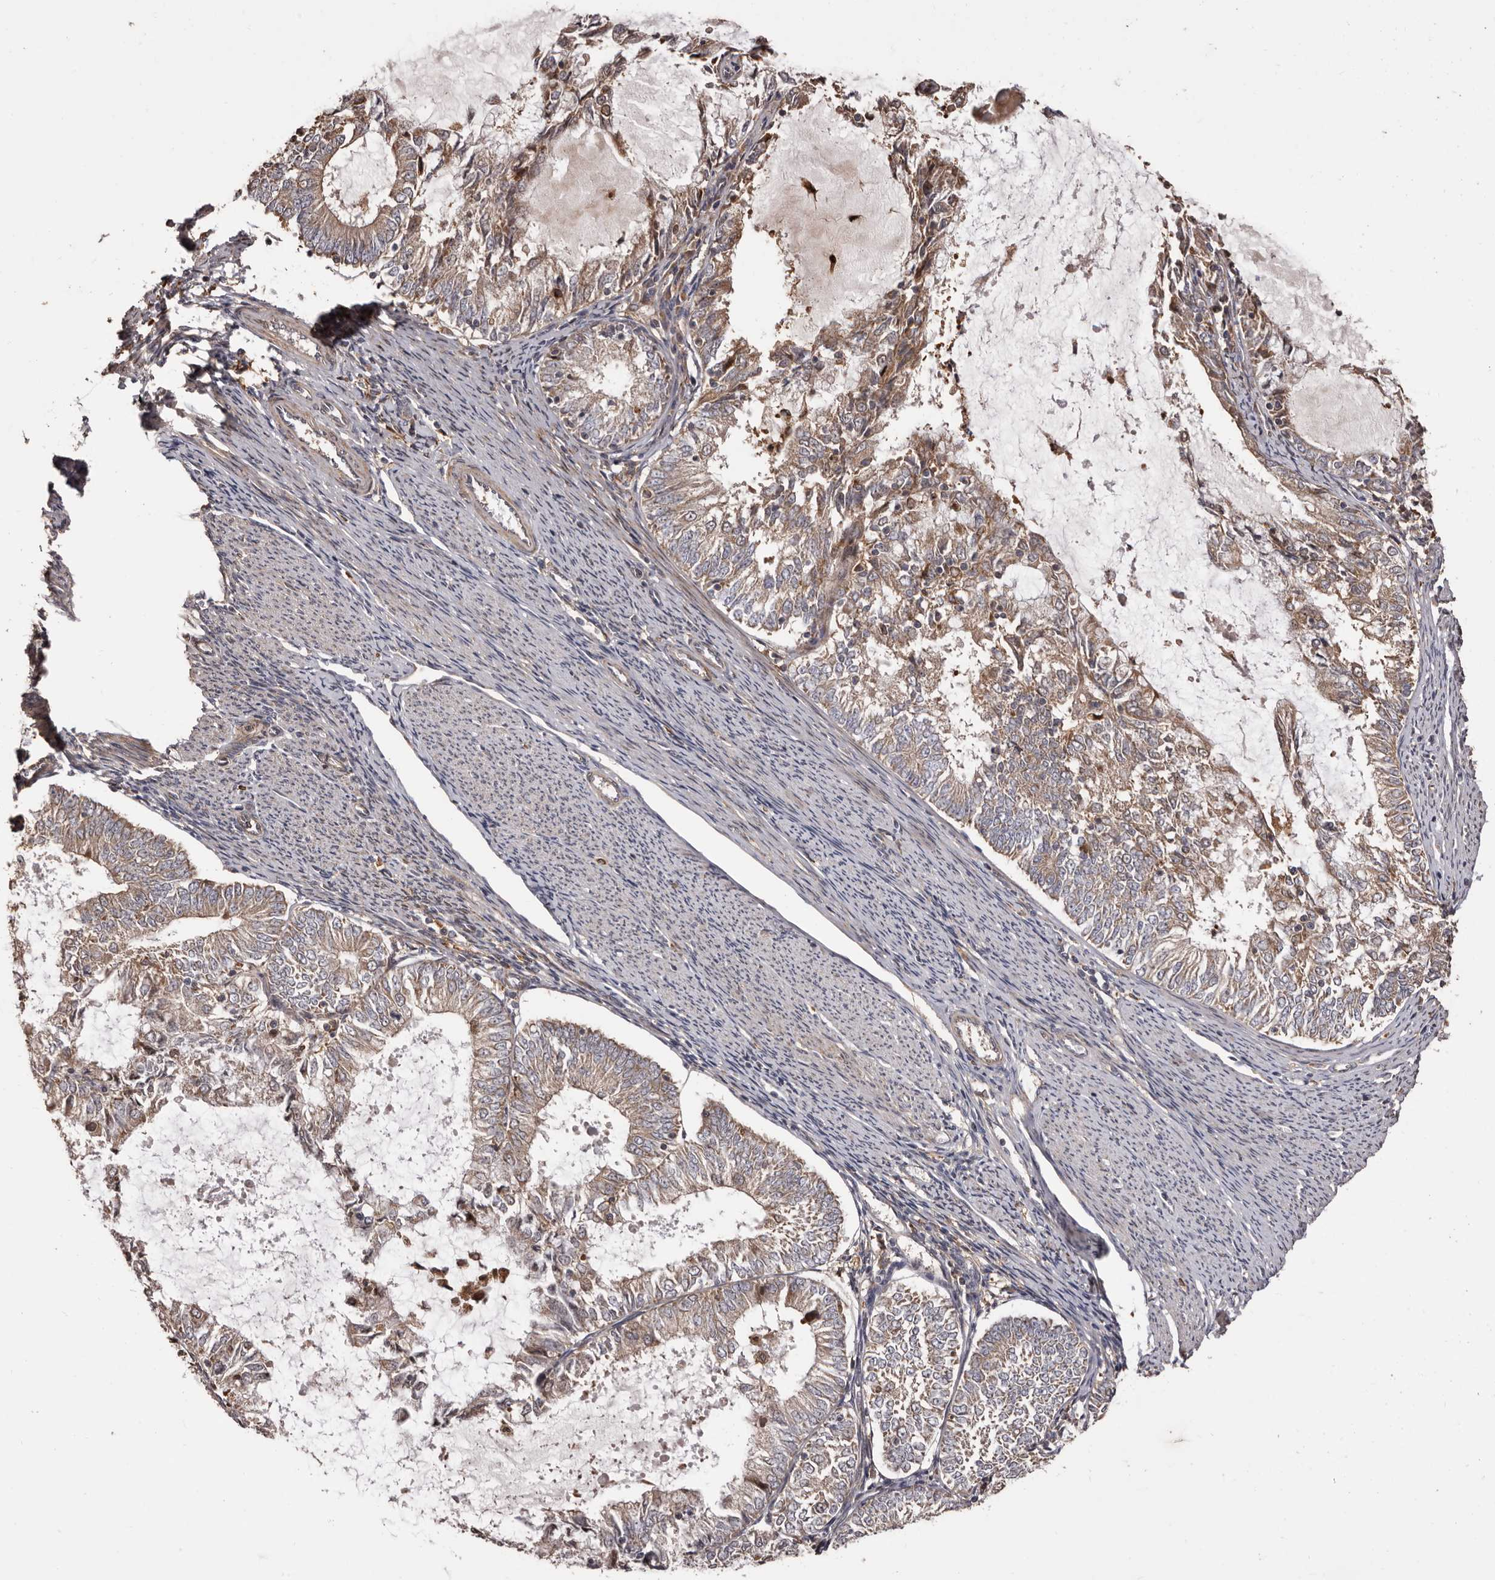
{"staining": {"intensity": "moderate", "quantity": "25%-75%", "location": "cytoplasmic/membranous"}, "tissue": "endometrial cancer", "cell_type": "Tumor cells", "image_type": "cancer", "snomed": [{"axis": "morphology", "description": "Adenocarcinoma, NOS"}, {"axis": "topography", "description": "Endometrium"}], "caption": "Protein expression analysis of human adenocarcinoma (endometrial) reveals moderate cytoplasmic/membranous expression in about 25%-75% of tumor cells.", "gene": "ZCCHC7", "patient": {"sex": "female", "age": 57}}